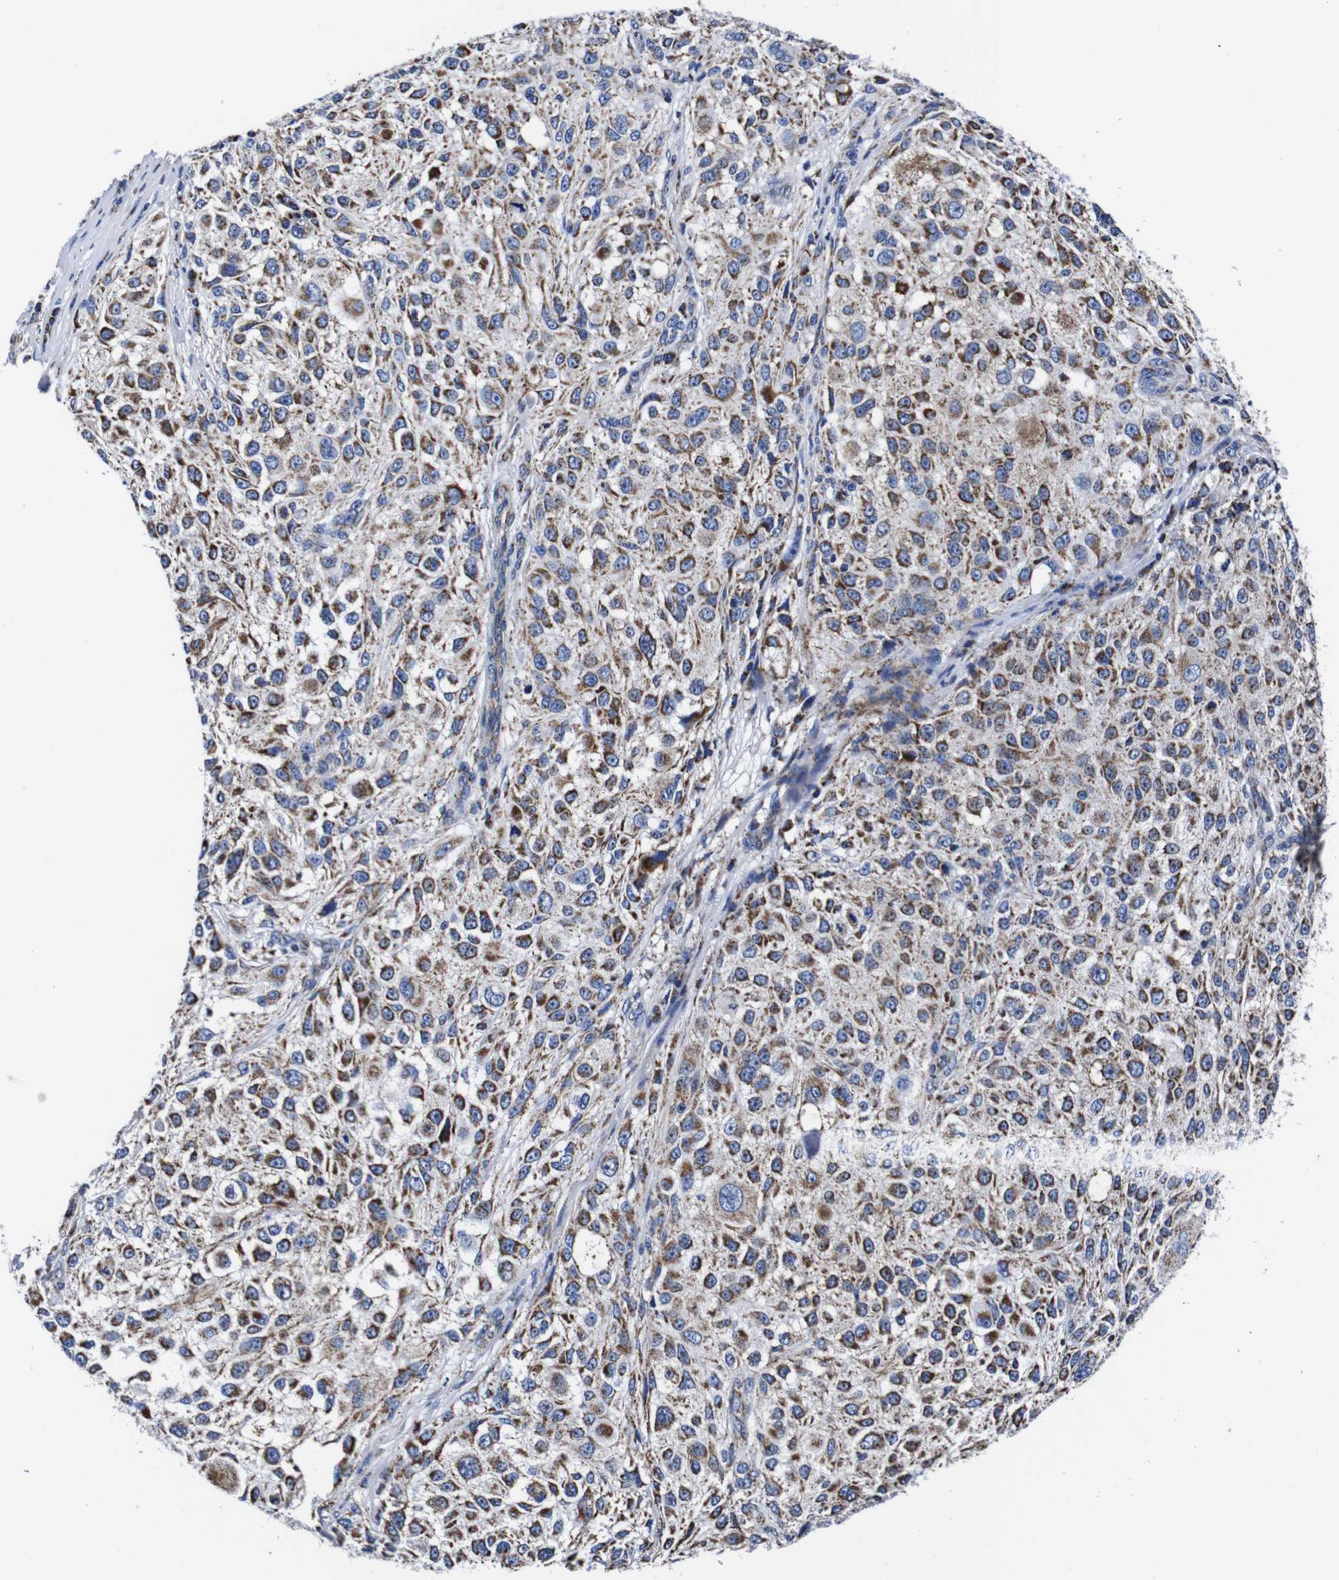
{"staining": {"intensity": "moderate", "quantity": ">75%", "location": "cytoplasmic/membranous"}, "tissue": "melanoma", "cell_type": "Tumor cells", "image_type": "cancer", "snomed": [{"axis": "morphology", "description": "Necrosis, NOS"}, {"axis": "morphology", "description": "Malignant melanoma, NOS"}, {"axis": "topography", "description": "Skin"}], "caption": "Protein analysis of malignant melanoma tissue exhibits moderate cytoplasmic/membranous expression in about >75% of tumor cells.", "gene": "FKBP9", "patient": {"sex": "female", "age": 87}}